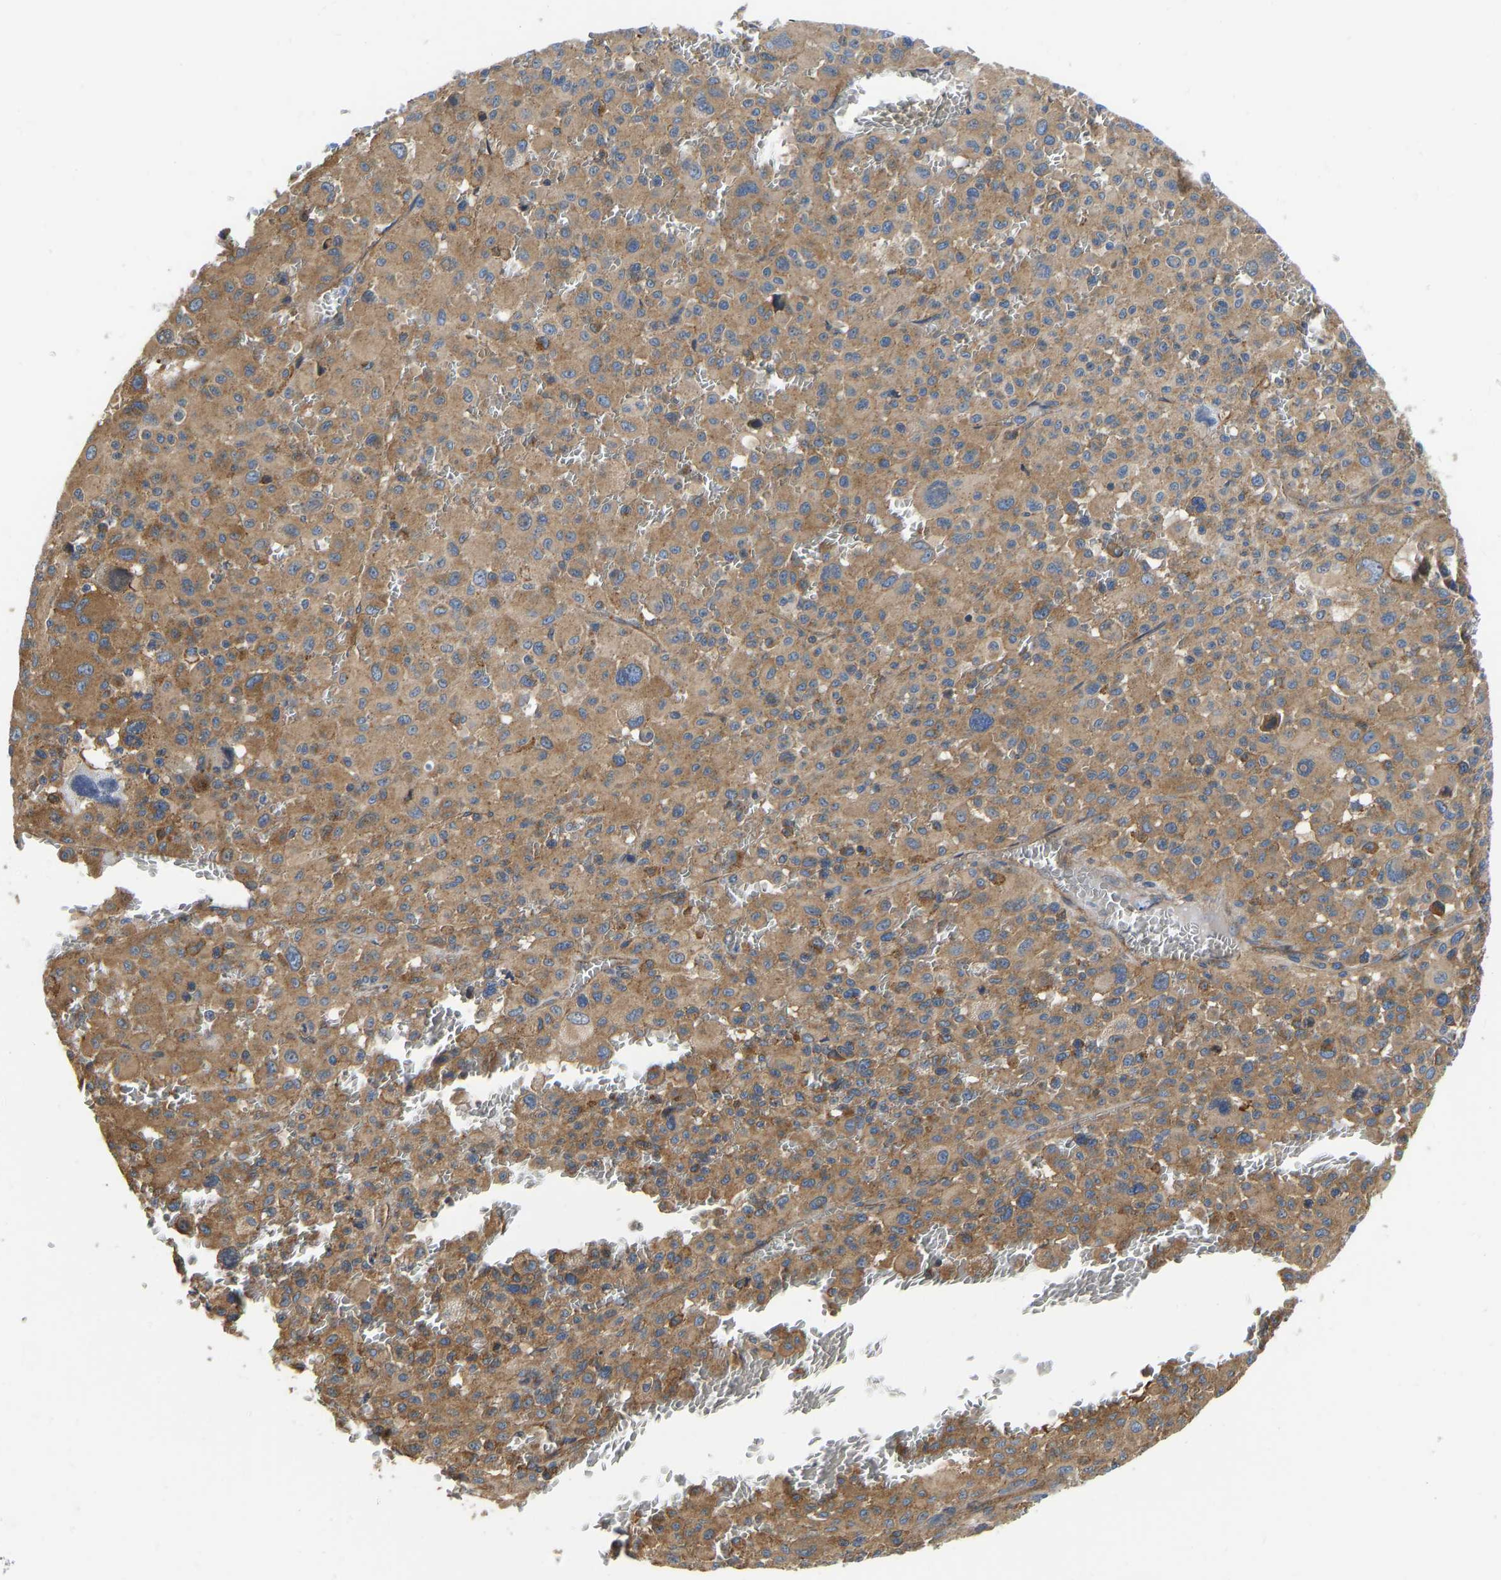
{"staining": {"intensity": "moderate", "quantity": ">75%", "location": "cytoplasmic/membranous"}, "tissue": "melanoma", "cell_type": "Tumor cells", "image_type": "cancer", "snomed": [{"axis": "morphology", "description": "Malignant melanoma, Metastatic site"}, {"axis": "topography", "description": "Skin"}], "caption": "This is an image of immunohistochemistry staining of malignant melanoma (metastatic site), which shows moderate positivity in the cytoplasmic/membranous of tumor cells.", "gene": "FLNB", "patient": {"sex": "female", "age": 74}}